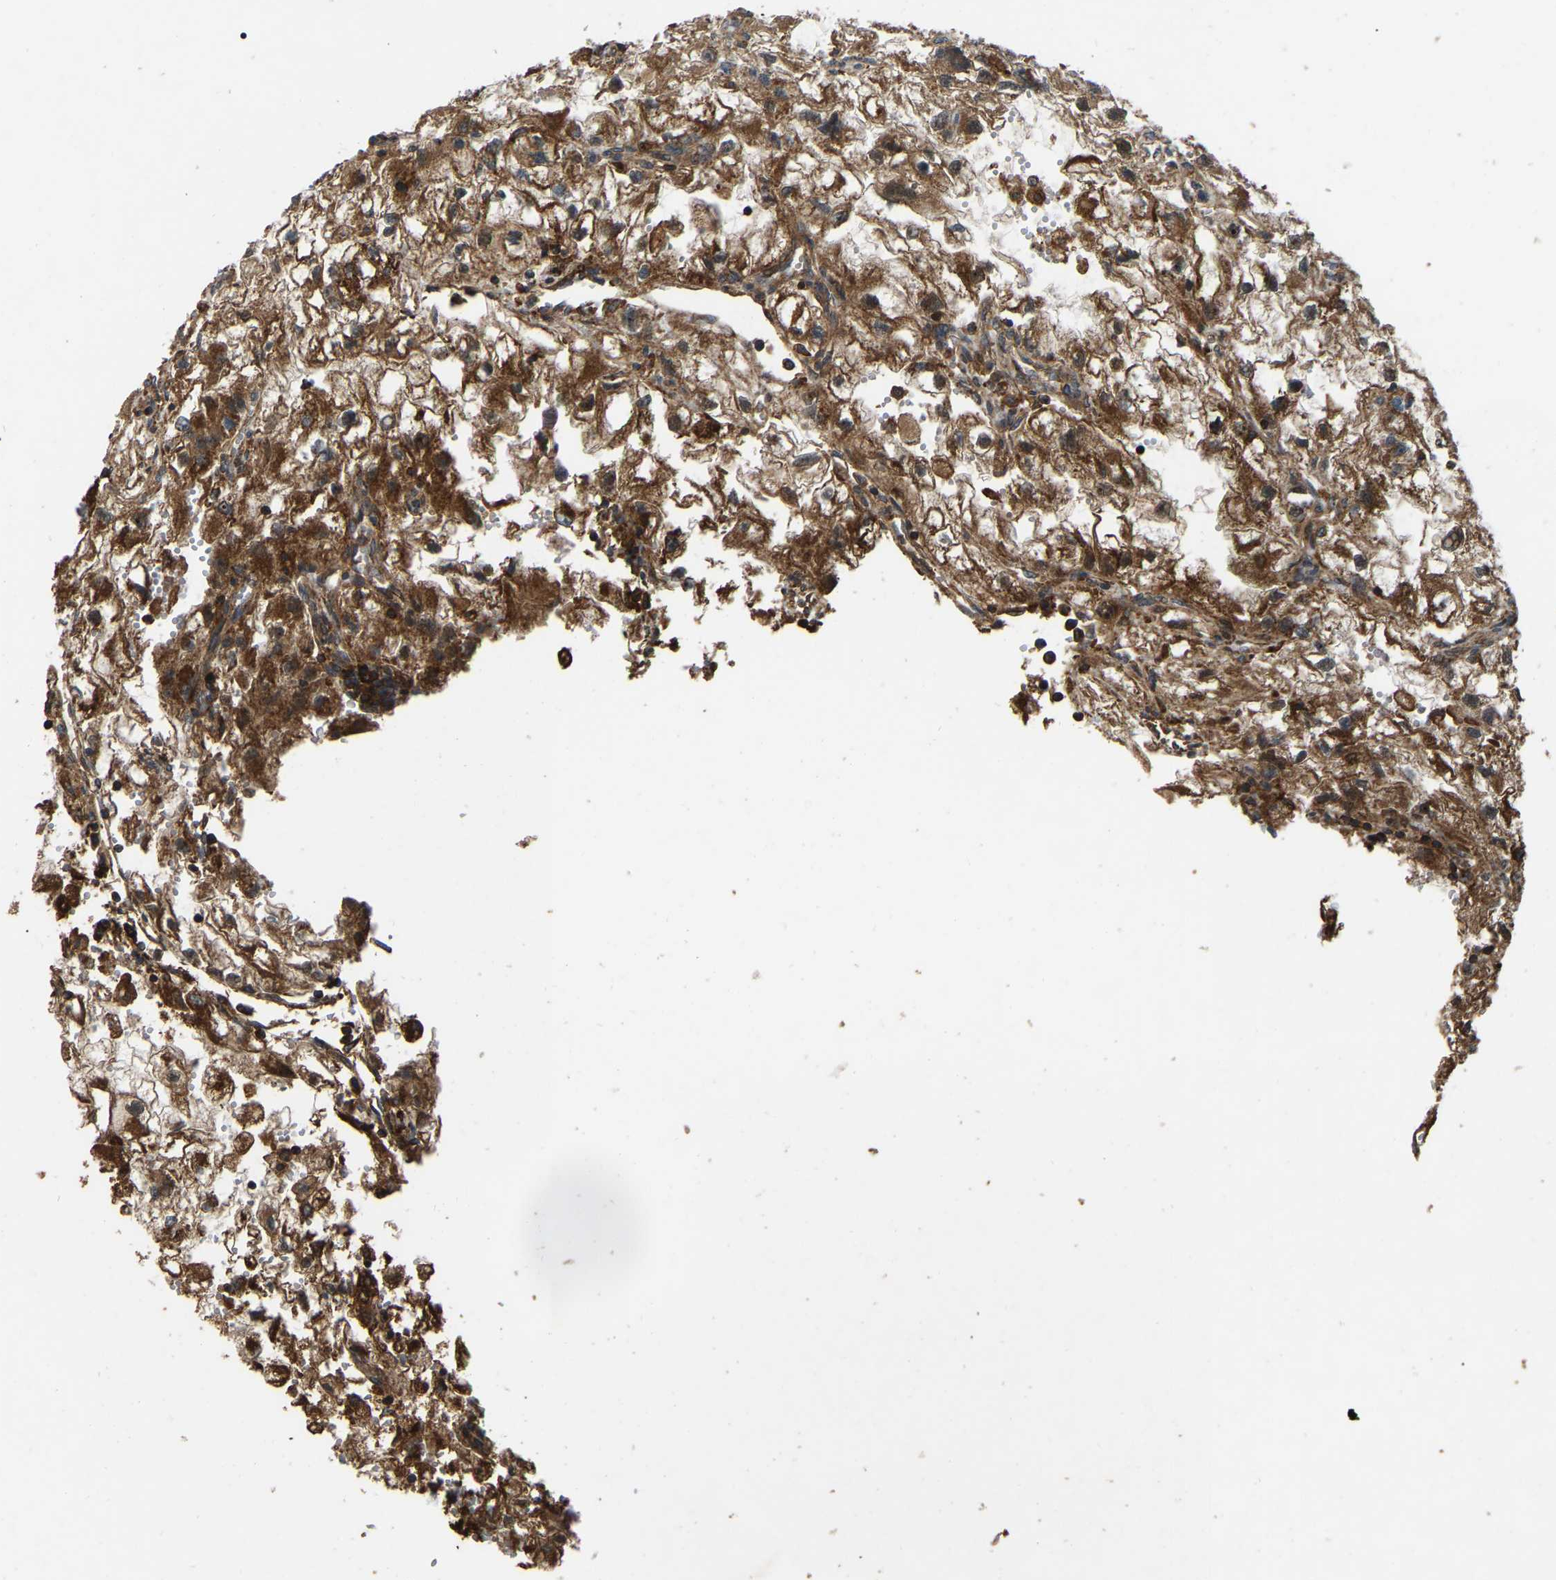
{"staining": {"intensity": "moderate", "quantity": ">75%", "location": "cytoplasmic/membranous"}, "tissue": "renal cancer", "cell_type": "Tumor cells", "image_type": "cancer", "snomed": [{"axis": "morphology", "description": "Adenocarcinoma, NOS"}, {"axis": "topography", "description": "Kidney"}], "caption": "IHC of renal cancer (adenocarcinoma) demonstrates medium levels of moderate cytoplasmic/membranous expression in about >75% of tumor cells.", "gene": "SAMD9L", "patient": {"sex": "female", "age": 70}}